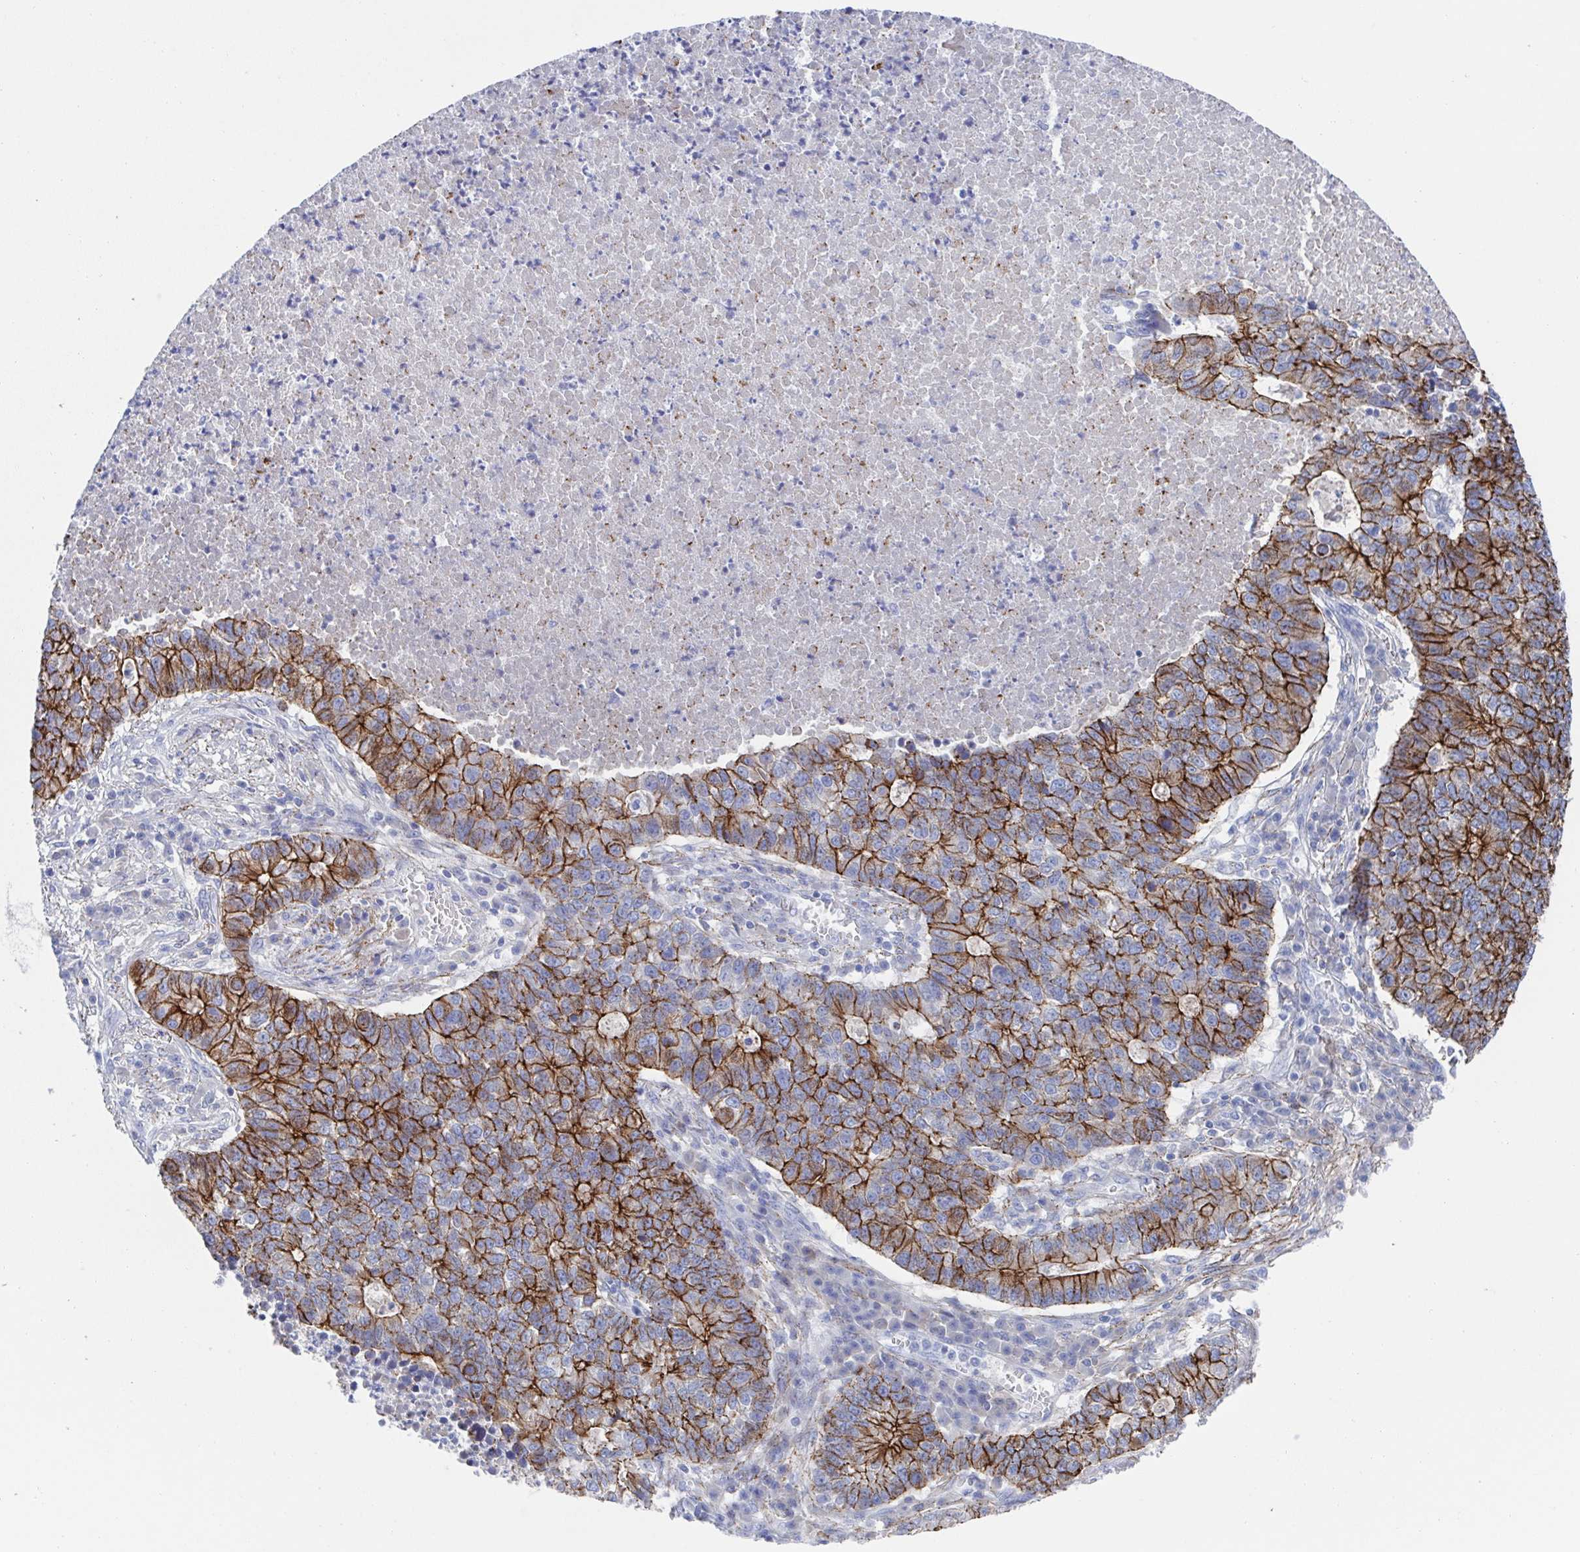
{"staining": {"intensity": "strong", "quantity": ">75%", "location": "cytoplasmic/membranous"}, "tissue": "lung cancer", "cell_type": "Tumor cells", "image_type": "cancer", "snomed": [{"axis": "morphology", "description": "Adenocarcinoma, NOS"}, {"axis": "topography", "description": "Lung"}], "caption": "About >75% of tumor cells in adenocarcinoma (lung) demonstrate strong cytoplasmic/membranous protein positivity as visualized by brown immunohistochemical staining.", "gene": "CDH2", "patient": {"sex": "male", "age": 57}}